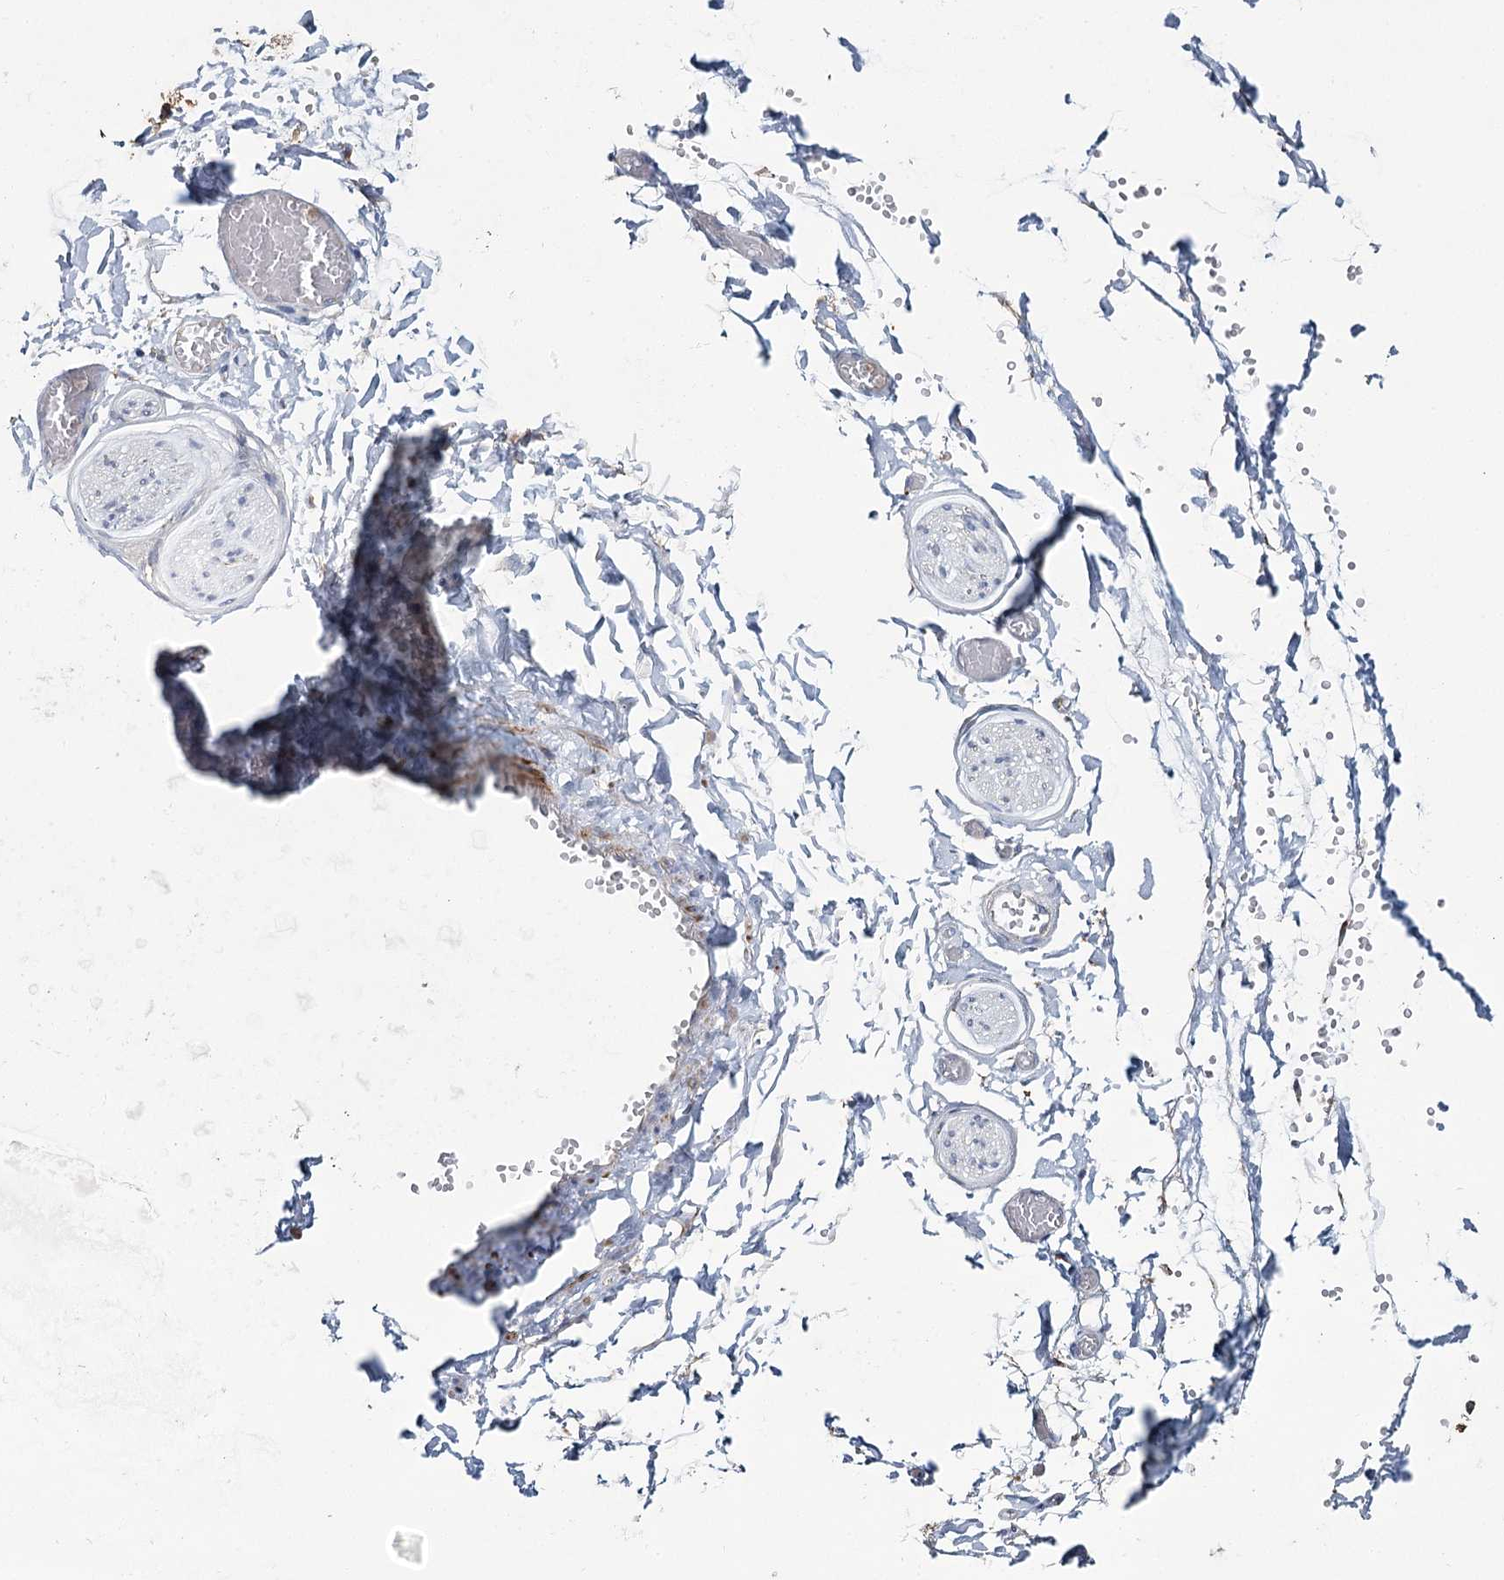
{"staining": {"intensity": "strong", "quantity": ">75%", "location": "cytoplasmic/membranous"}, "tissue": "salivary gland", "cell_type": "Glandular cells", "image_type": "normal", "snomed": [{"axis": "morphology", "description": "Normal tissue, NOS"}, {"axis": "topography", "description": "Salivary gland"}], "caption": "A histopathology image of salivary gland stained for a protein shows strong cytoplasmic/membranous brown staining in glandular cells.", "gene": "ZCCHC9", "patient": {"sex": "male", "age": 63}}